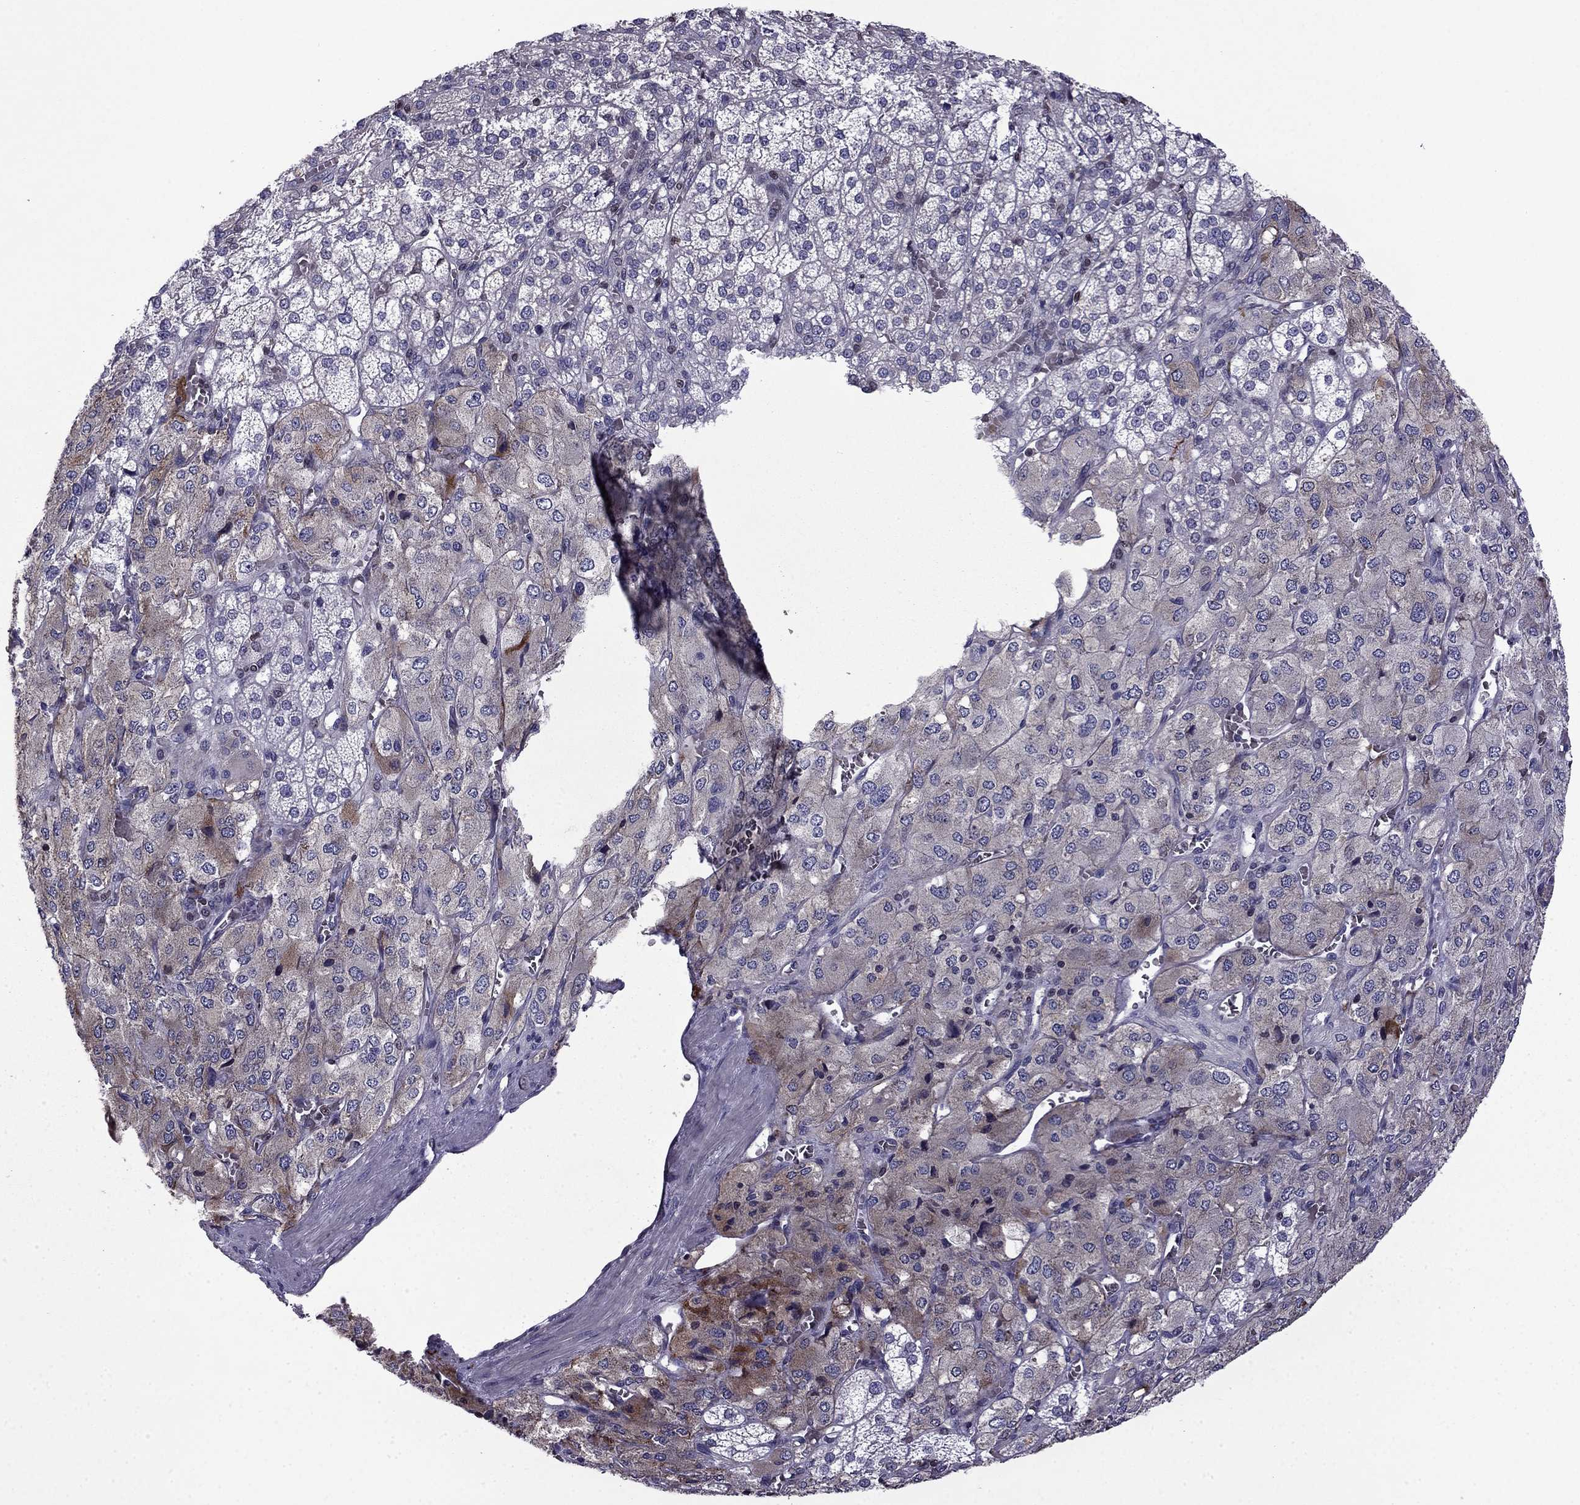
{"staining": {"intensity": "moderate", "quantity": "<25%", "location": "cytoplasmic/membranous"}, "tissue": "adrenal gland", "cell_type": "Glandular cells", "image_type": "normal", "snomed": [{"axis": "morphology", "description": "Normal tissue, NOS"}, {"axis": "topography", "description": "Adrenal gland"}], "caption": "An immunohistochemistry image of benign tissue is shown. Protein staining in brown highlights moderate cytoplasmic/membranous positivity in adrenal gland within glandular cells. The protein is shown in brown color, while the nuclei are stained blue.", "gene": "CDC42BPA", "patient": {"sex": "female", "age": 60}}